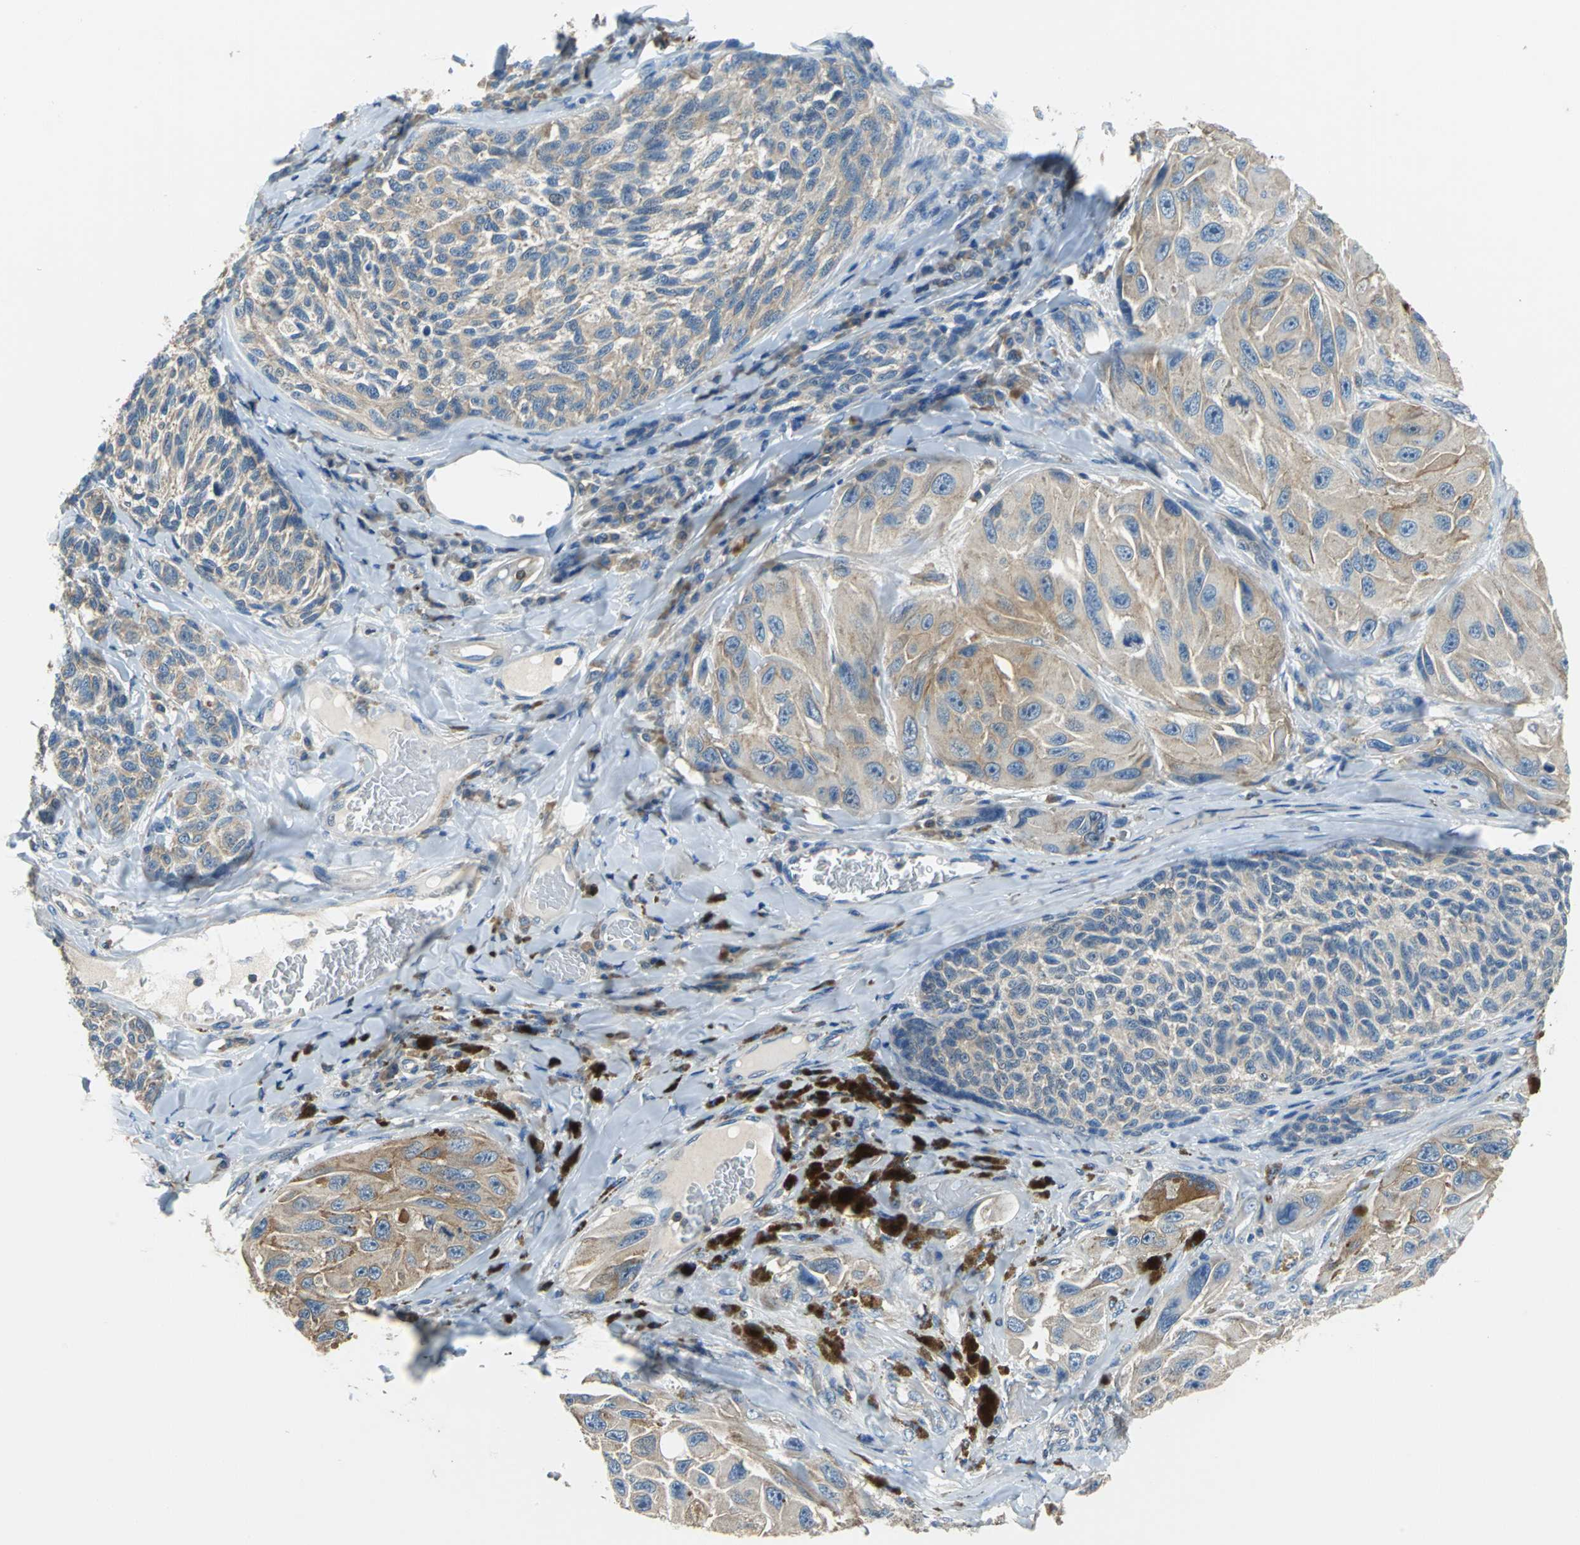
{"staining": {"intensity": "weak", "quantity": ">75%", "location": "cytoplasmic/membranous"}, "tissue": "melanoma", "cell_type": "Tumor cells", "image_type": "cancer", "snomed": [{"axis": "morphology", "description": "Malignant melanoma, NOS"}, {"axis": "topography", "description": "Skin"}], "caption": "Melanoma tissue demonstrates weak cytoplasmic/membranous staining in approximately >75% of tumor cells, visualized by immunohistochemistry.", "gene": "PRKCA", "patient": {"sex": "female", "age": 73}}